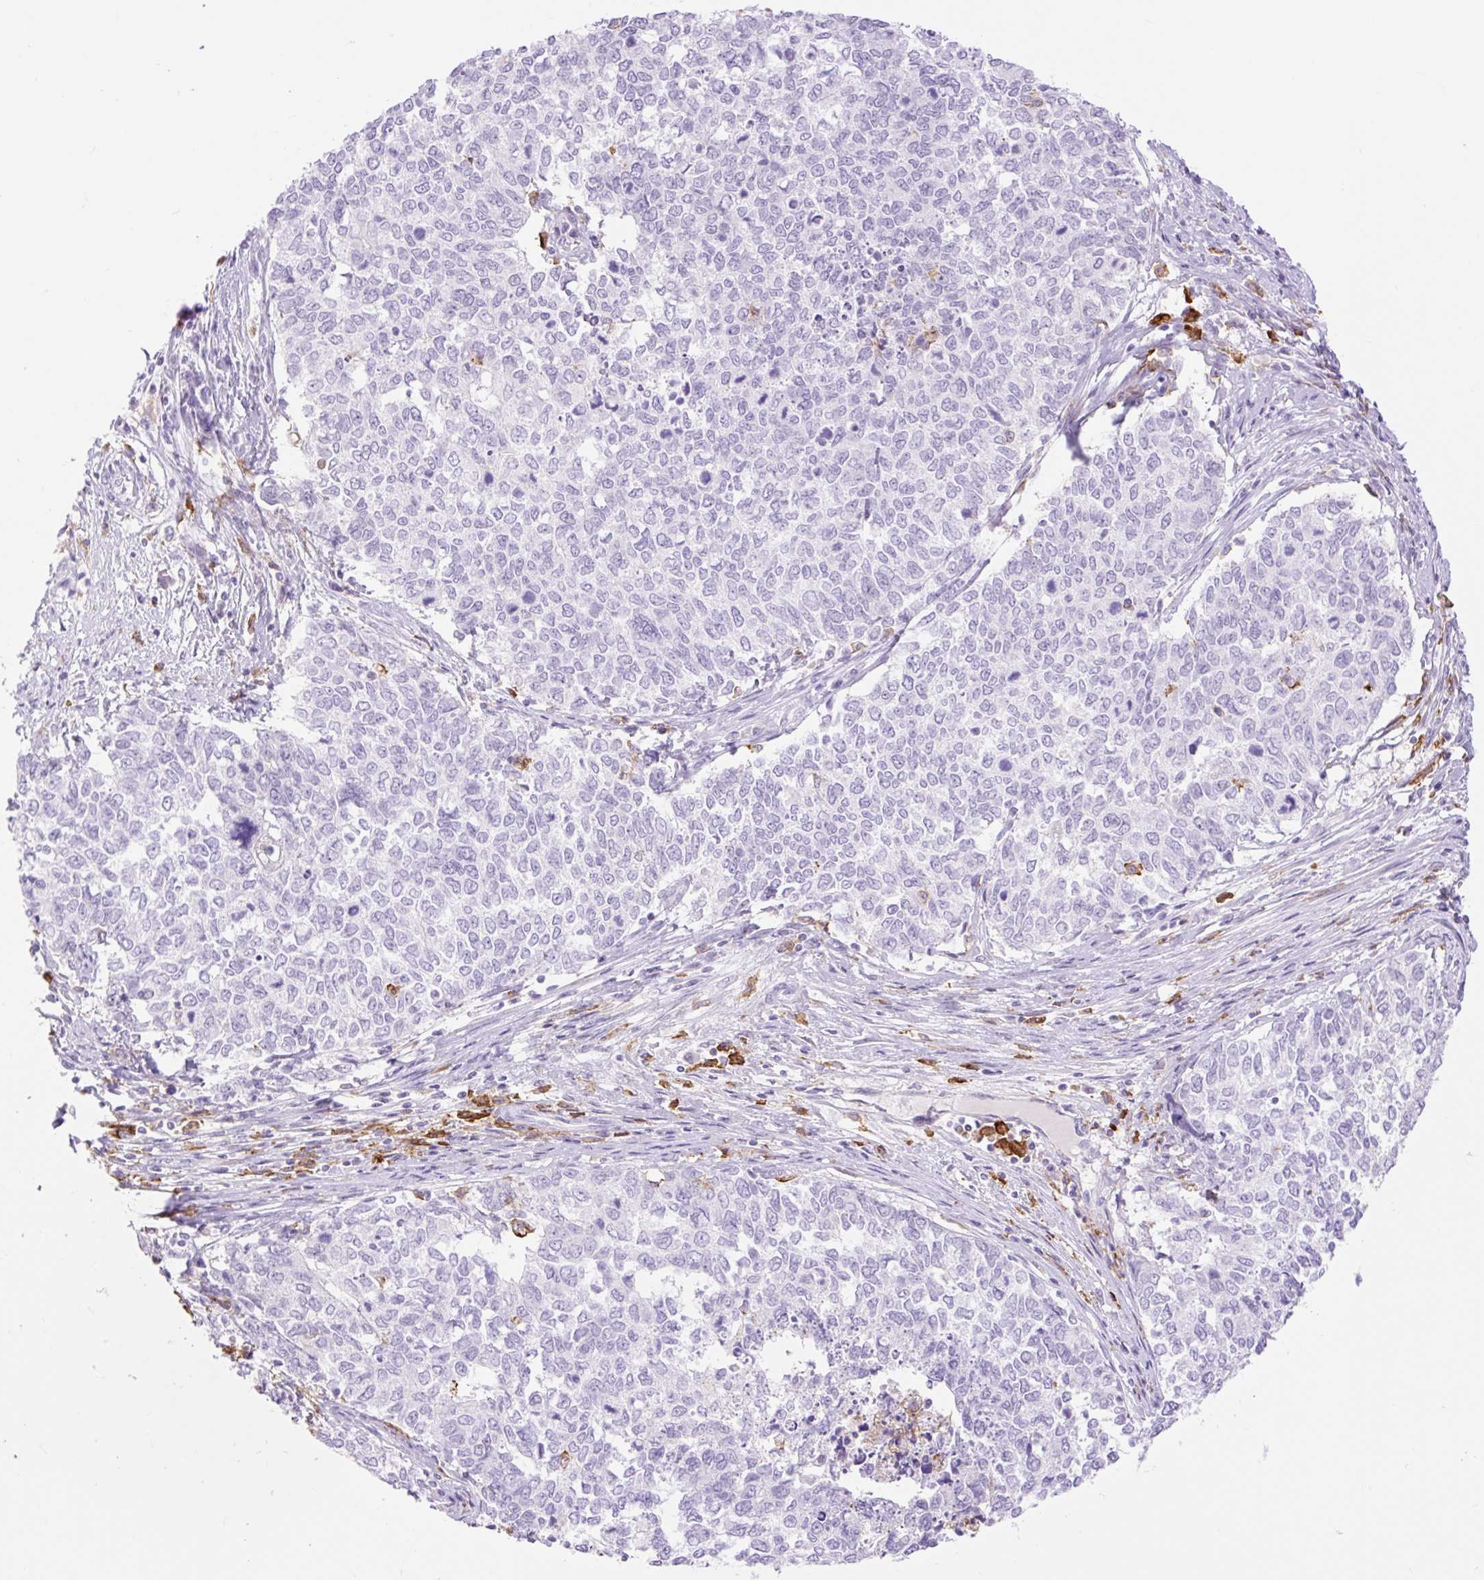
{"staining": {"intensity": "negative", "quantity": "none", "location": "none"}, "tissue": "cervical cancer", "cell_type": "Tumor cells", "image_type": "cancer", "snomed": [{"axis": "morphology", "description": "Adenocarcinoma, NOS"}, {"axis": "topography", "description": "Cervix"}], "caption": "IHC image of human adenocarcinoma (cervical) stained for a protein (brown), which reveals no expression in tumor cells. The staining is performed using DAB (3,3'-diaminobenzidine) brown chromogen with nuclei counter-stained in using hematoxylin.", "gene": "SIGLEC1", "patient": {"sex": "female", "age": 63}}